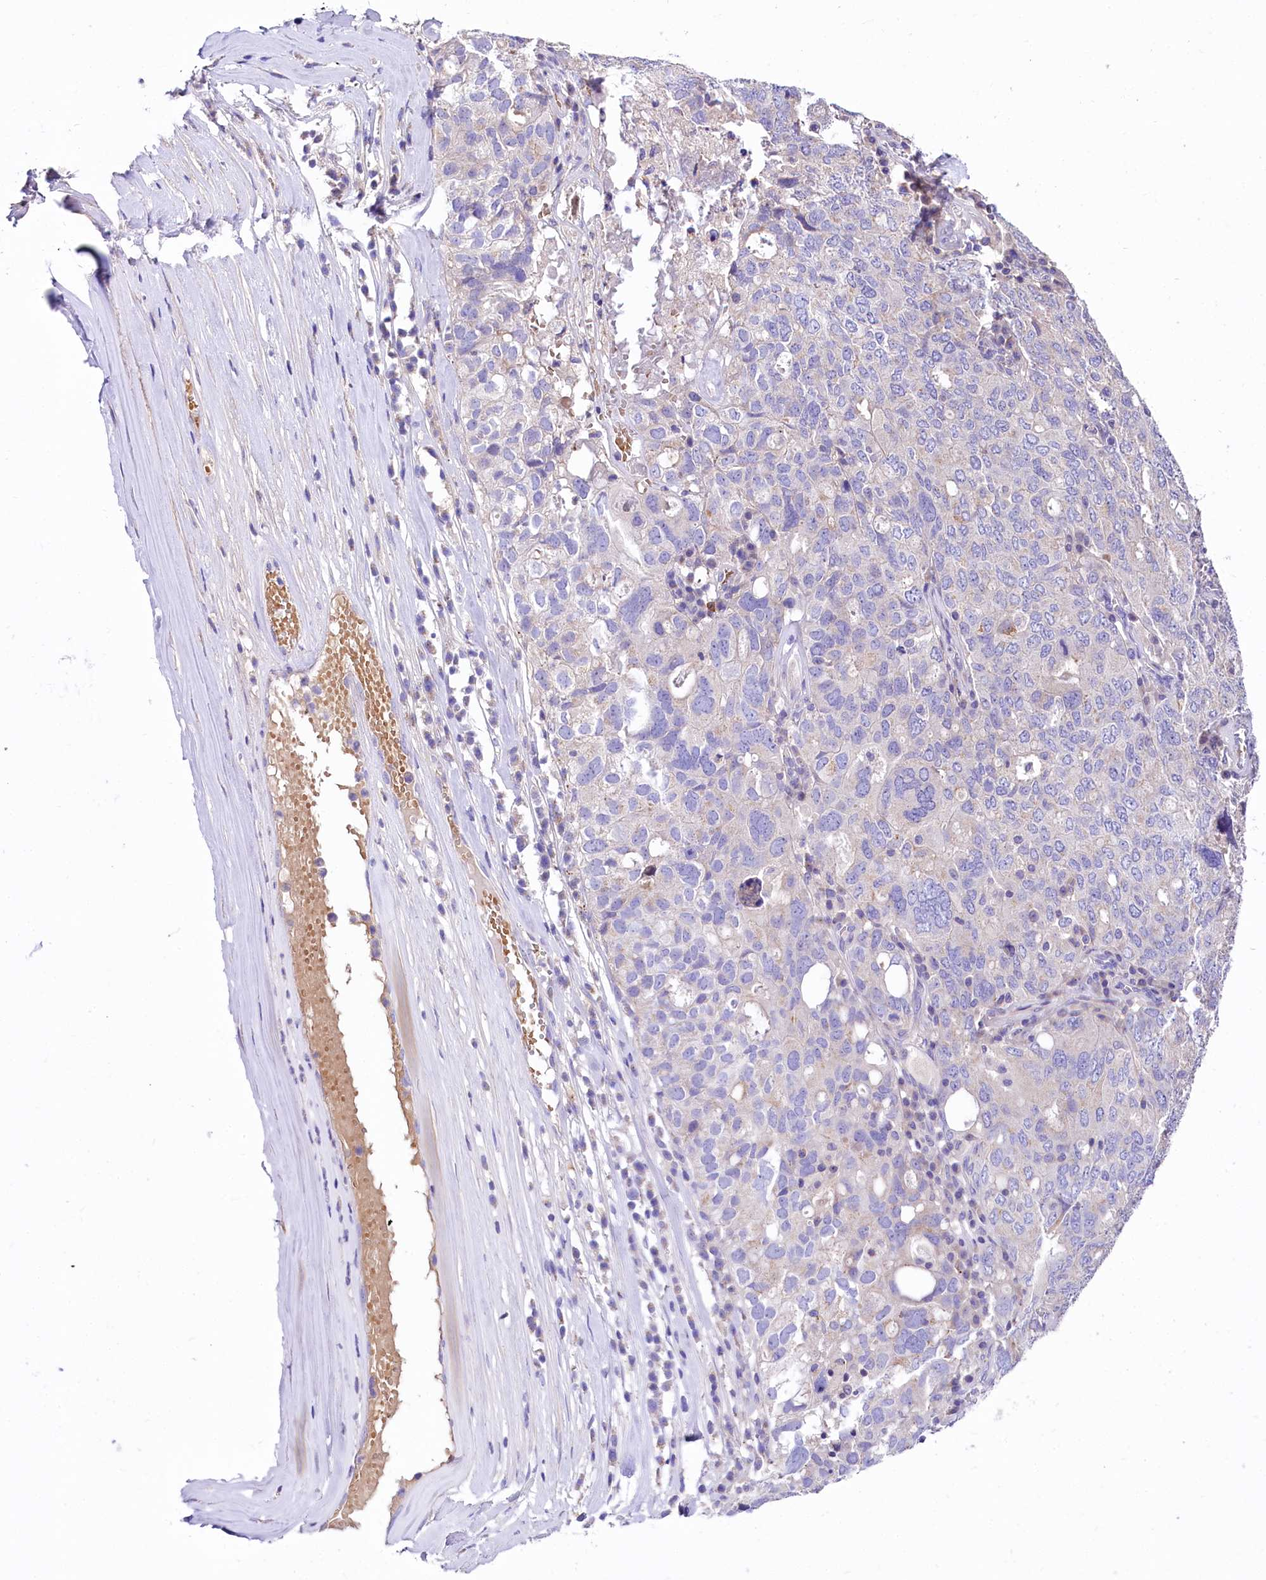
{"staining": {"intensity": "negative", "quantity": "none", "location": "none"}, "tissue": "ovarian cancer", "cell_type": "Tumor cells", "image_type": "cancer", "snomed": [{"axis": "morphology", "description": "Carcinoma, endometroid"}, {"axis": "topography", "description": "Ovary"}], "caption": "The image reveals no staining of tumor cells in ovarian cancer. (Stains: DAB (3,3'-diaminobenzidine) IHC with hematoxylin counter stain, Microscopy: brightfield microscopy at high magnification).", "gene": "ABHD5", "patient": {"sex": "female", "age": 62}}